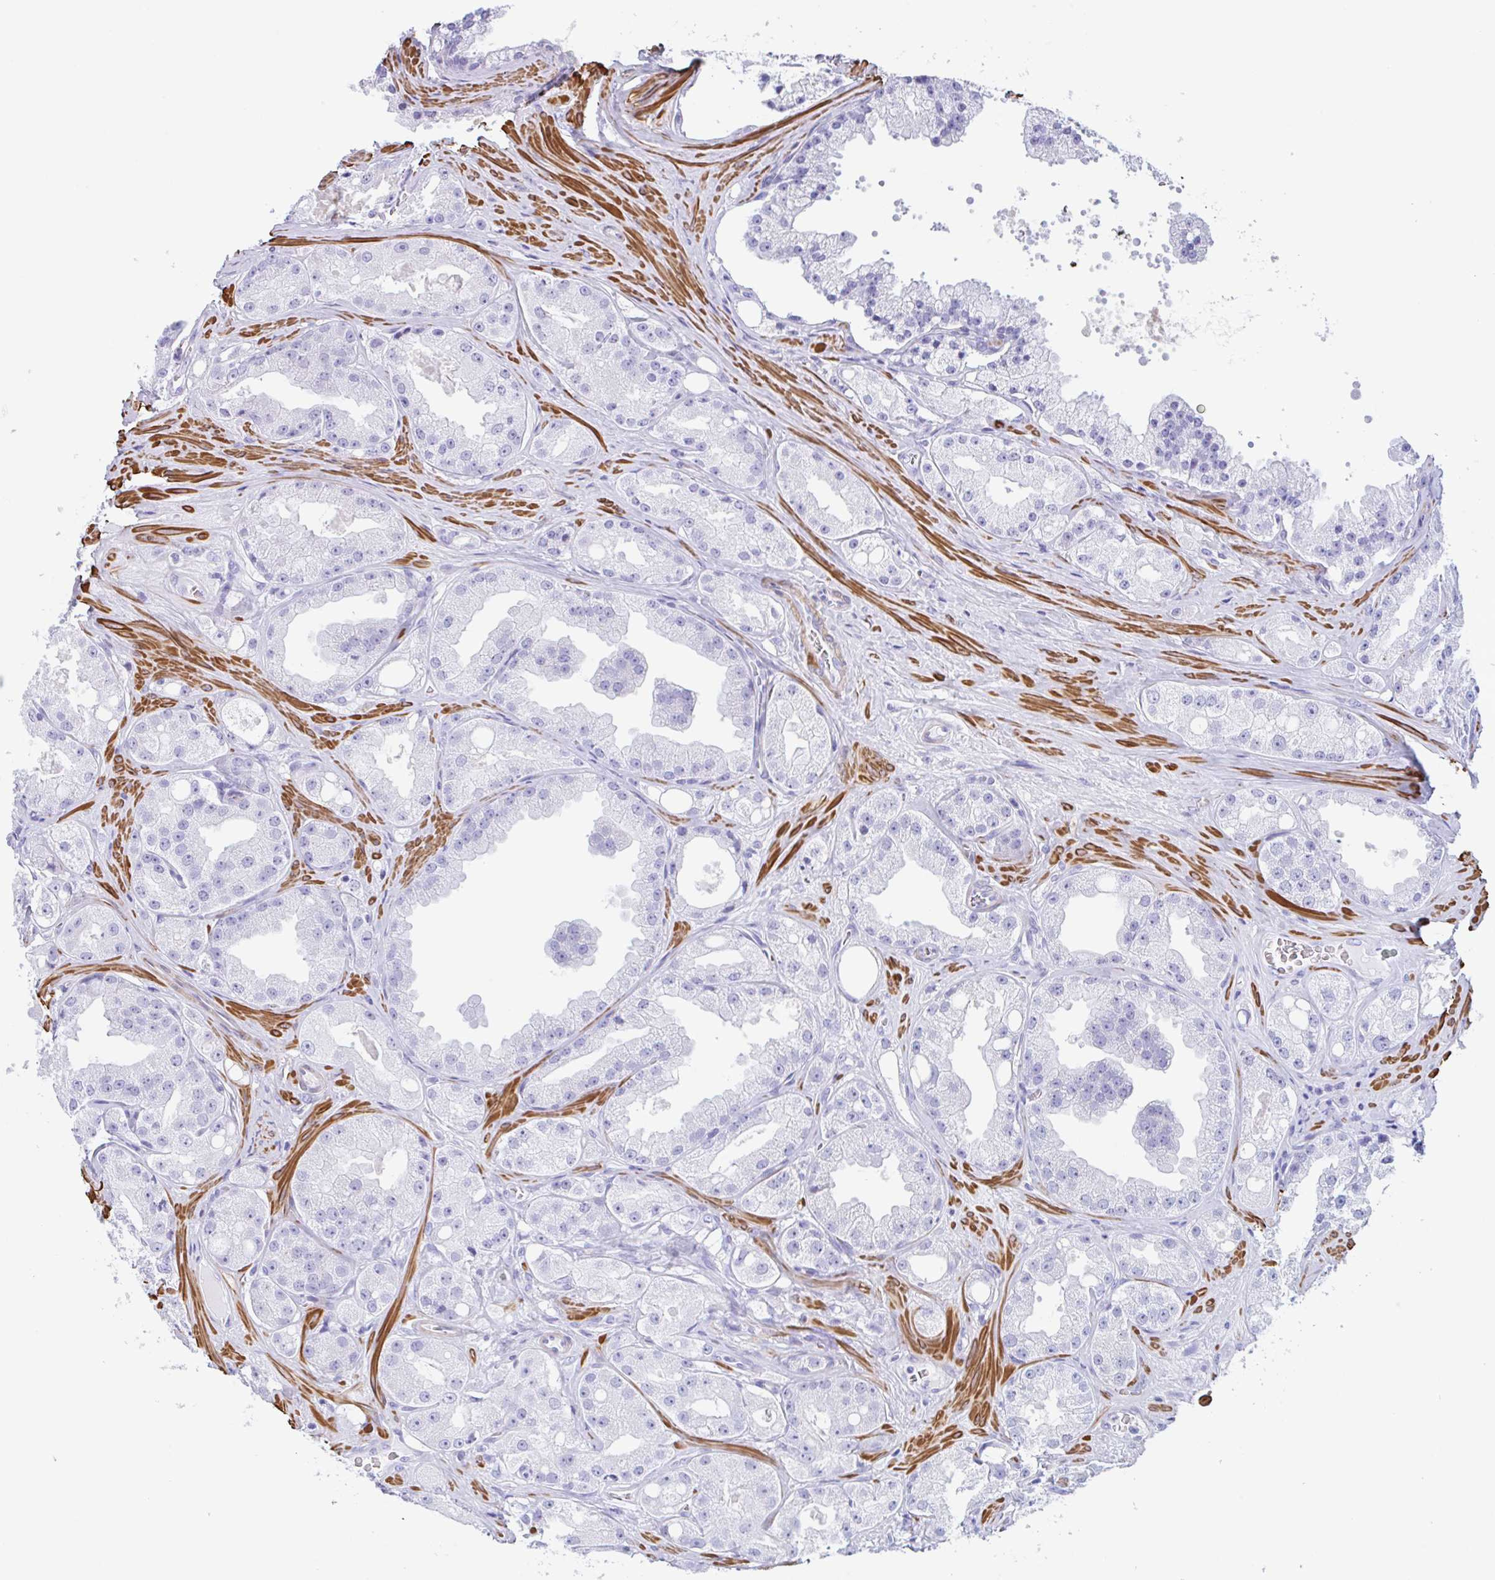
{"staining": {"intensity": "negative", "quantity": "none", "location": "none"}, "tissue": "prostate cancer", "cell_type": "Tumor cells", "image_type": "cancer", "snomed": [{"axis": "morphology", "description": "Adenocarcinoma, High grade"}, {"axis": "topography", "description": "Prostate"}], "caption": "Human prostate cancer (adenocarcinoma (high-grade)) stained for a protein using IHC reveals no staining in tumor cells.", "gene": "TAS2R41", "patient": {"sex": "male", "age": 66}}